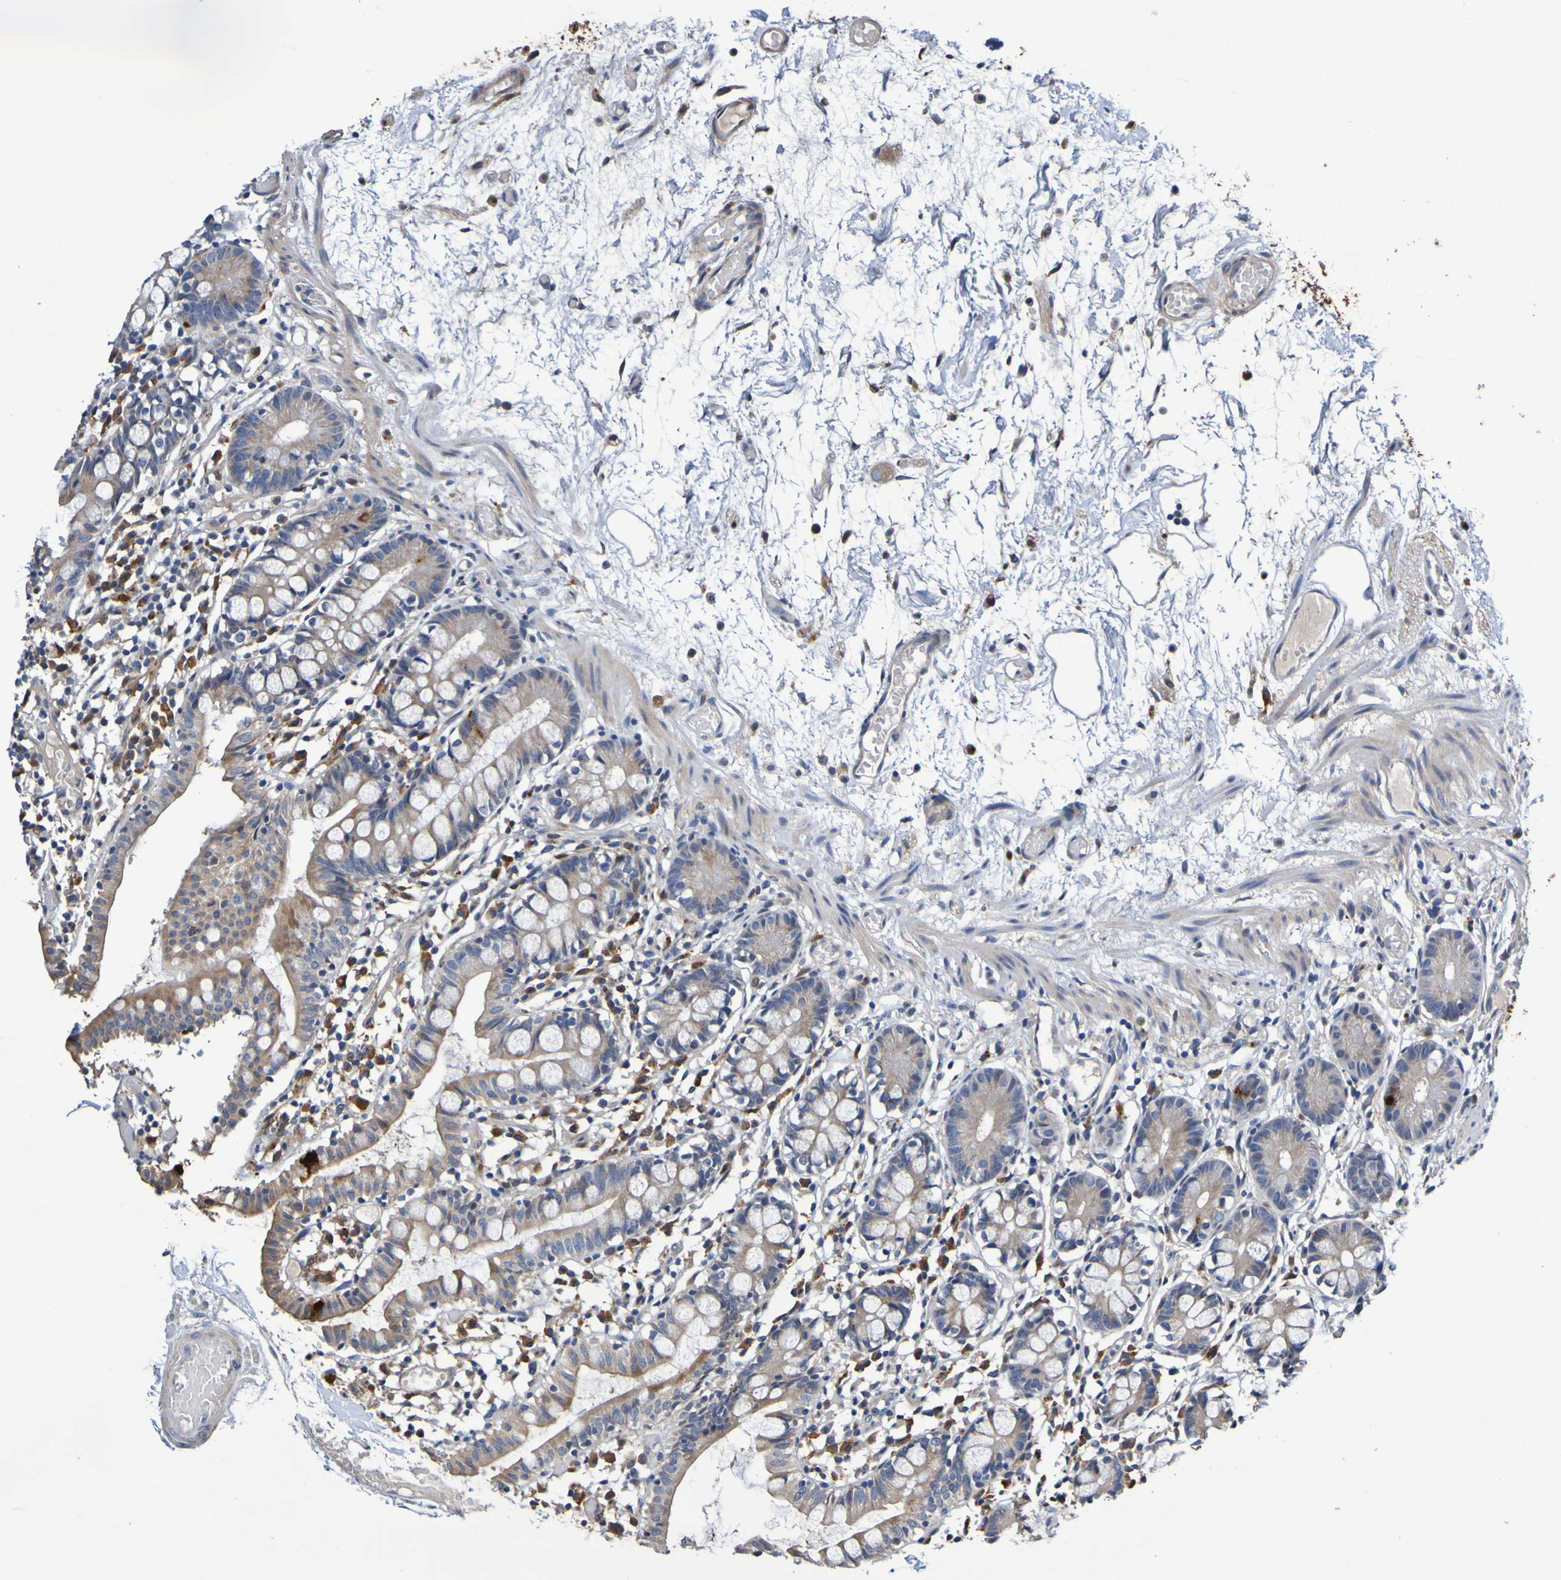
{"staining": {"intensity": "moderate", "quantity": "25%-75%", "location": "cytoplasmic/membranous"}, "tissue": "small intestine", "cell_type": "Glandular cells", "image_type": "normal", "snomed": [{"axis": "morphology", "description": "Normal tissue, NOS"}, {"axis": "morphology", "description": "Cystadenocarcinoma, serous, Metastatic site"}, {"axis": "topography", "description": "Small intestine"}], "caption": "Immunohistochemical staining of normal human small intestine reveals 25%-75% levels of moderate cytoplasmic/membranous protein expression in about 25%-75% of glandular cells.", "gene": "METAP2", "patient": {"sex": "female", "age": 61}}